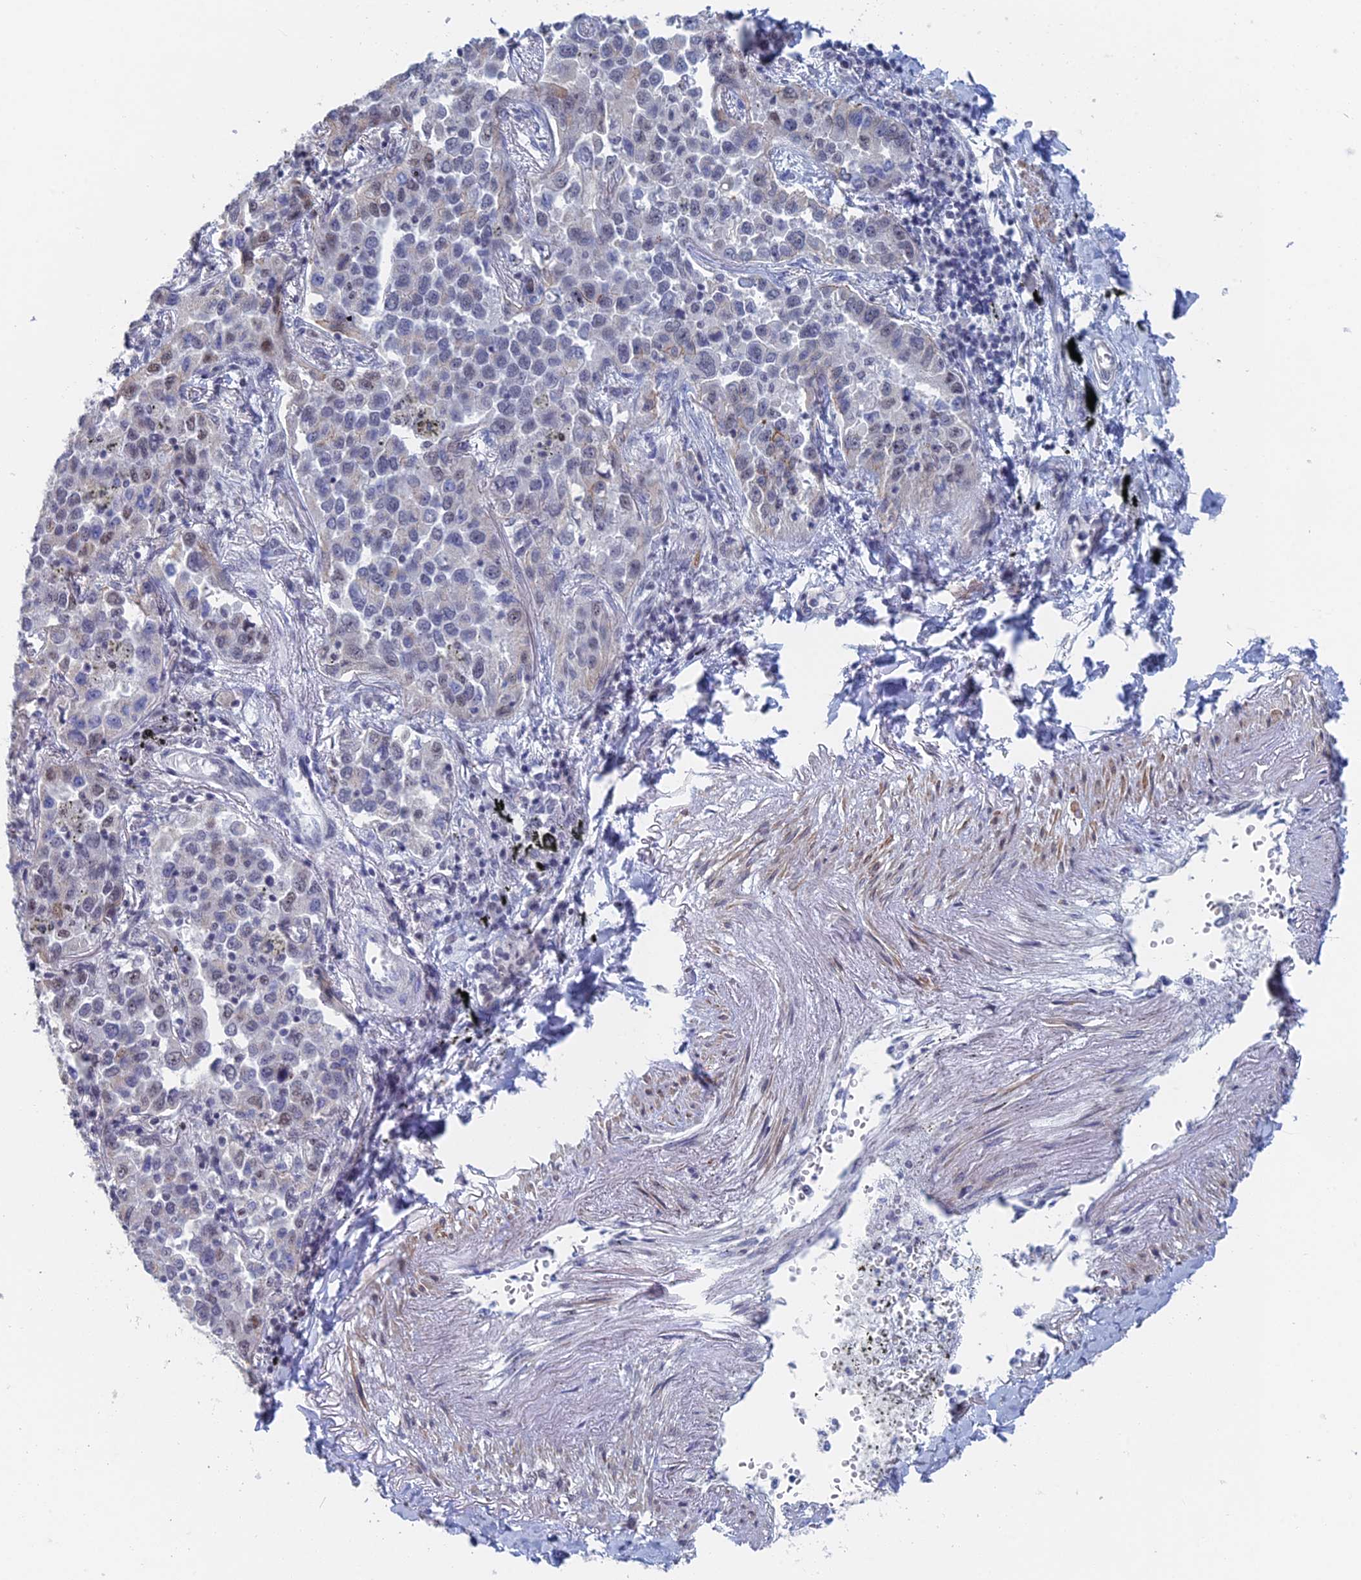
{"staining": {"intensity": "negative", "quantity": "none", "location": "none"}, "tissue": "lung cancer", "cell_type": "Tumor cells", "image_type": "cancer", "snomed": [{"axis": "morphology", "description": "Adenocarcinoma, NOS"}, {"axis": "topography", "description": "Lung"}], "caption": "Tumor cells are negative for protein expression in human lung cancer.", "gene": "GMNC", "patient": {"sex": "male", "age": 67}}